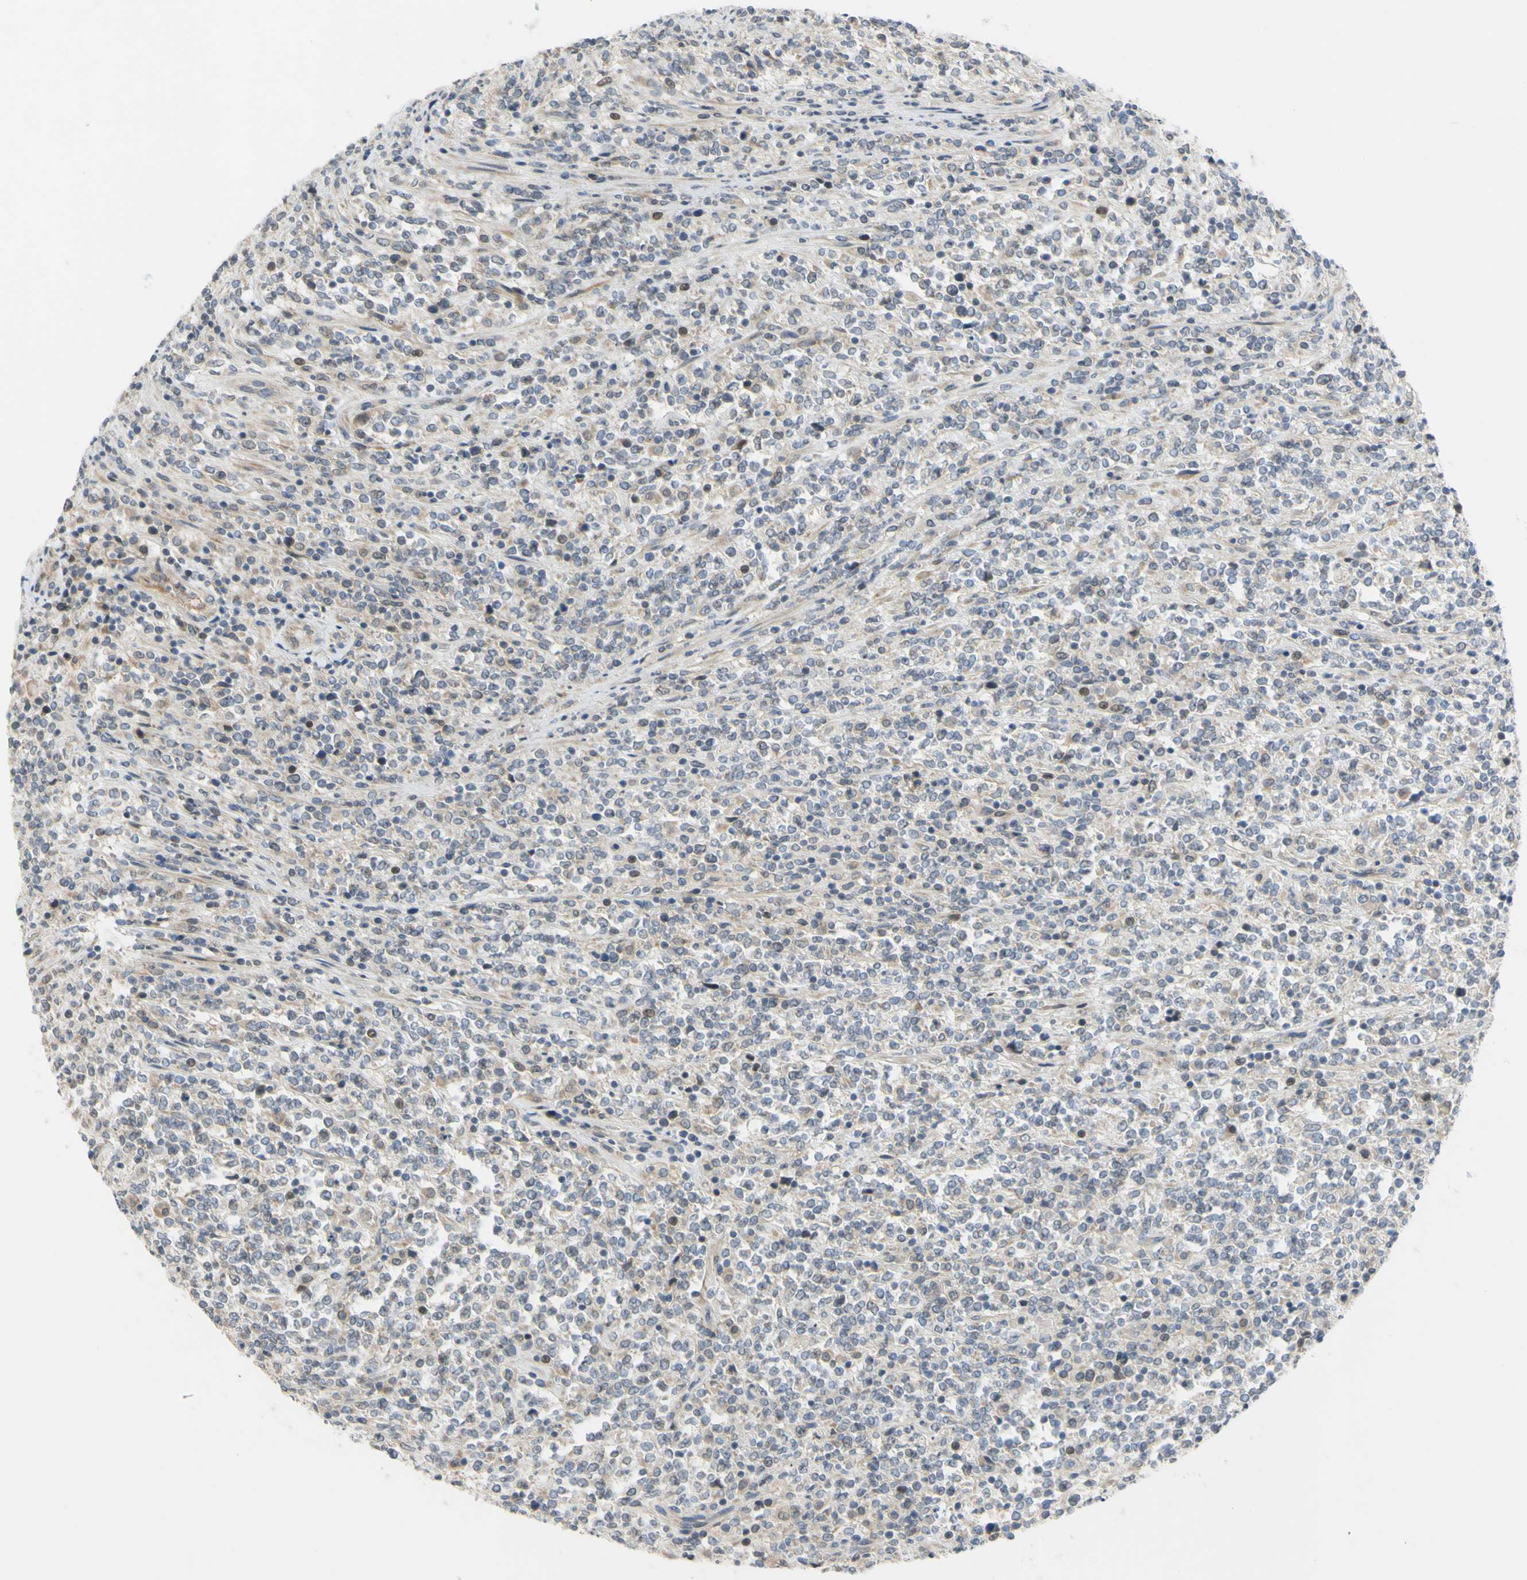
{"staining": {"intensity": "weak", "quantity": "25%-75%", "location": "cytoplasmic/membranous"}, "tissue": "lymphoma", "cell_type": "Tumor cells", "image_type": "cancer", "snomed": [{"axis": "morphology", "description": "Malignant lymphoma, non-Hodgkin's type, High grade"}, {"axis": "topography", "description": "Soft tissue"}], "caption": "Human lymphoma stained with a protein marker reveals weak staining in tumor cells.", "gene": "CCNB2", "patient": {"sex": "male", "age": 18}}